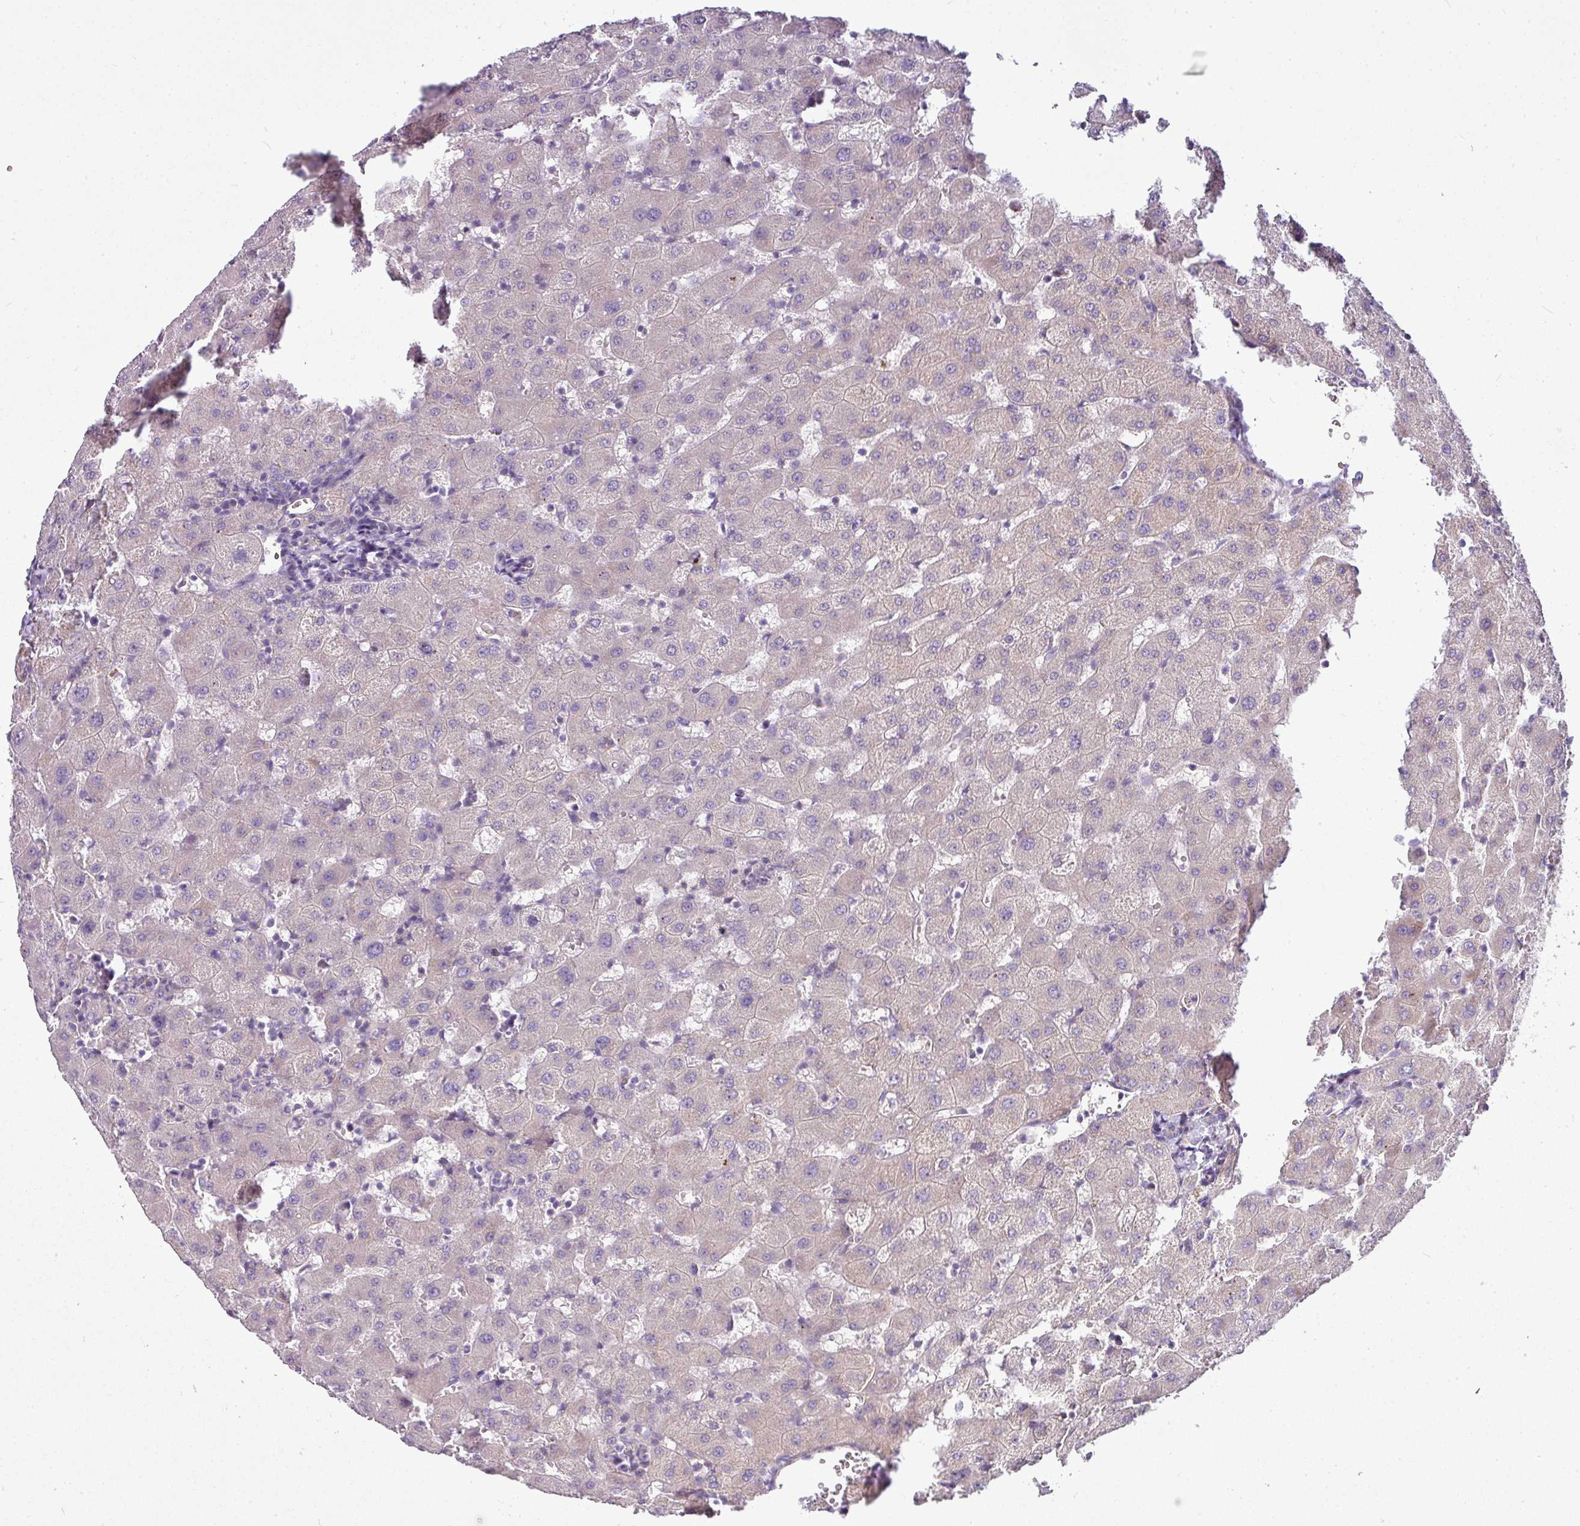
{"staining": {"intensity": "negative", "quantity": "none", "location": "none"}, "tissue": "liver", "cell_type": "Cholangiocytes", "image_type": "normal", "snomed": [{"axis": "morphology", "description": "Normal tissue, NOS"}, {"axis": "topography", "description": "Liver"}], "caption": "Cholangiocytes show no significant staining in normal liver.", "gene": "GAN", "patient": {"sex": "female", "age": 63}}